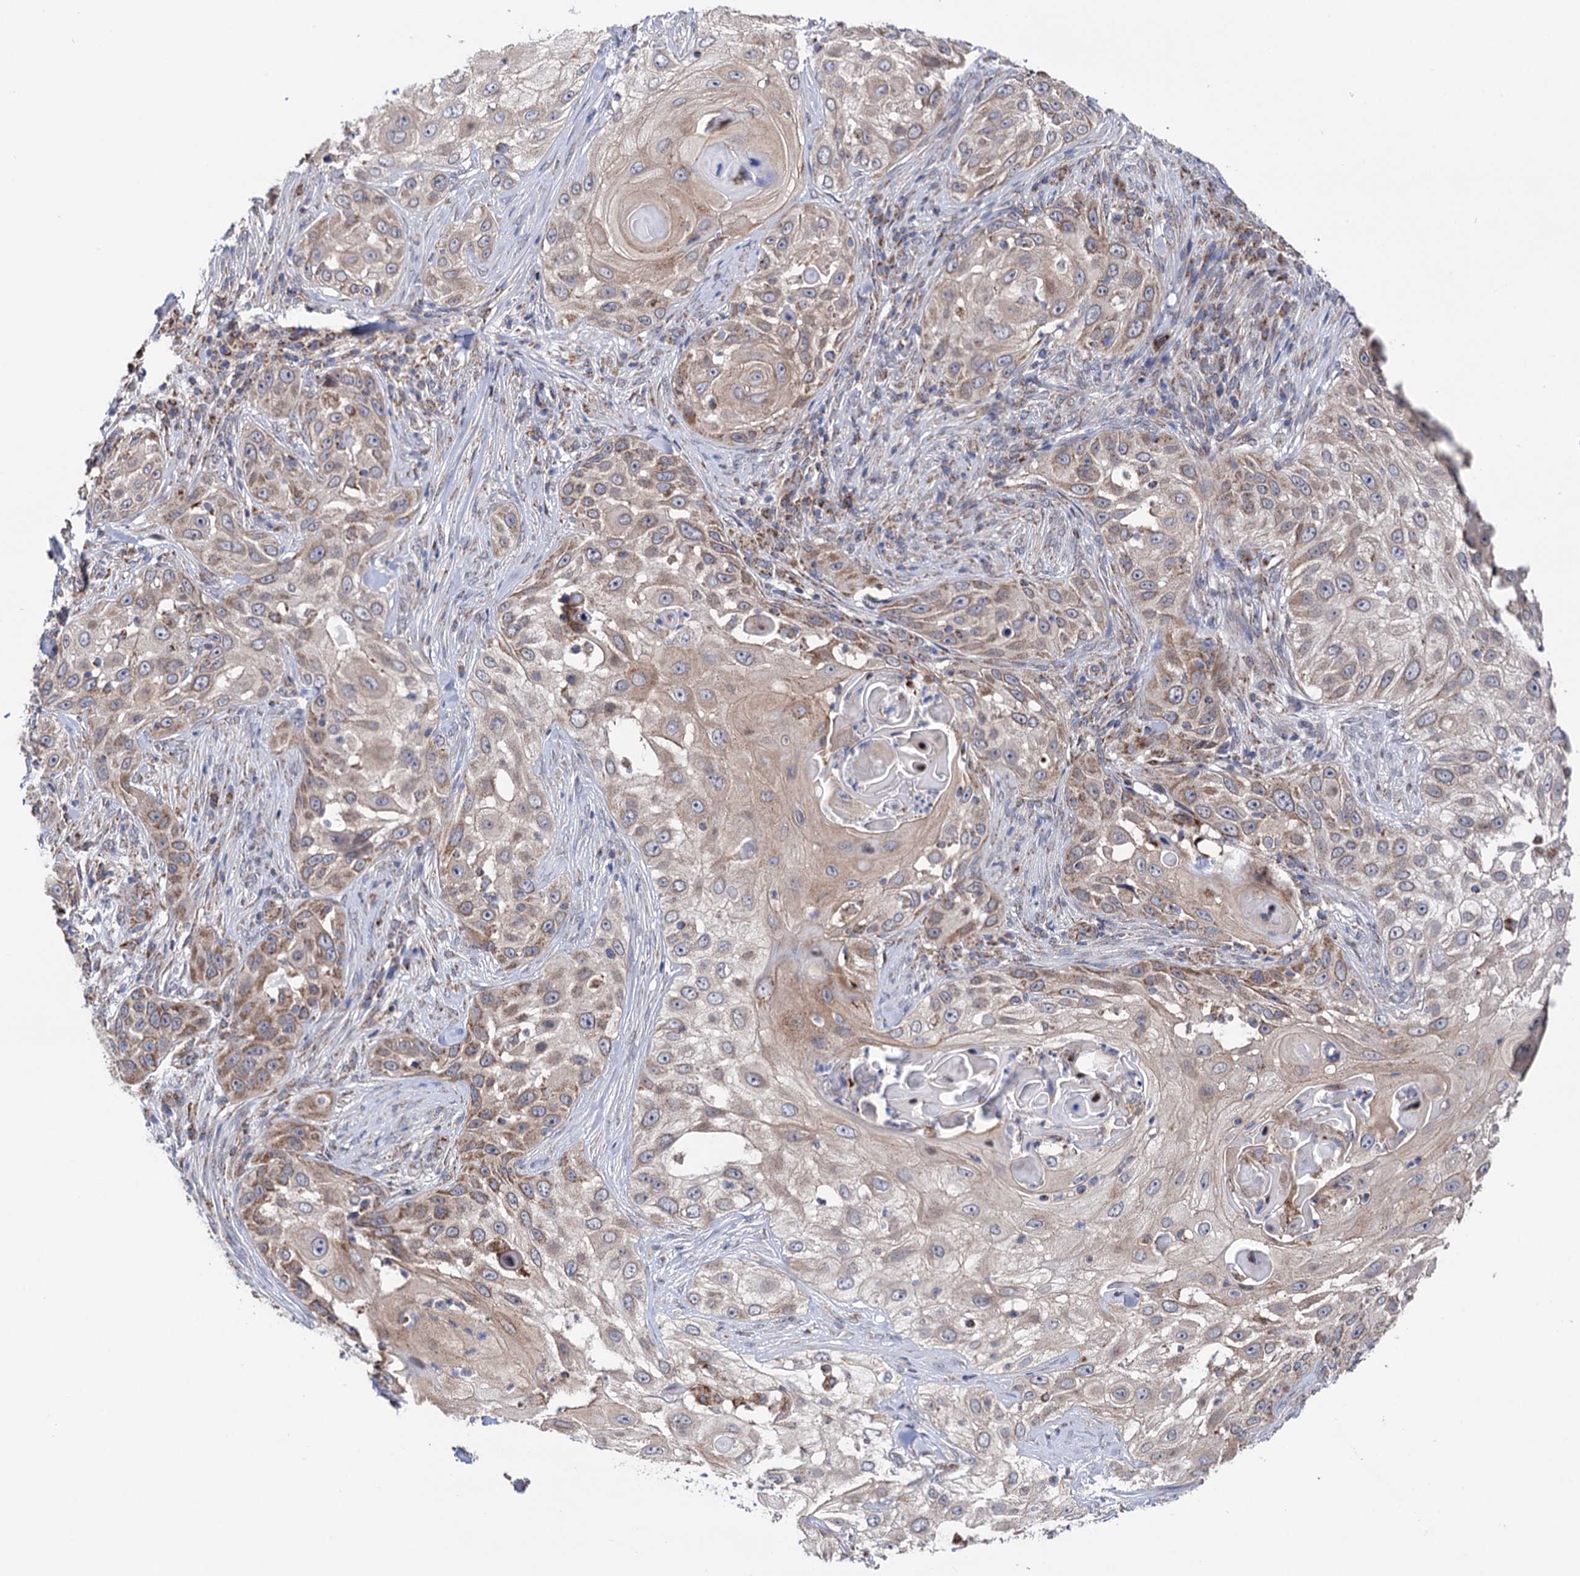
{"staining": {"intensity": "moderate", "quantity": "25%-75%", "location": "cytoplasmic/membranous"}, "tissue": "skin cancer", "cell_type": "Tumor cells", "image_type": "cancer", "snomed": [{"axis": "morphology", "description": "Squamous cell carcinoma, NOS"}, {"axis": "topography", "description": "Skin"}], "caption": "There is medium levels of moderate cytoplasmic/membranous staining in tumor cells of skin cancer, as demonstrated by immunohistochemical staining (brown color).", "gene": "SUCLA2", "patient": {"sex": "female", "age": 44}}